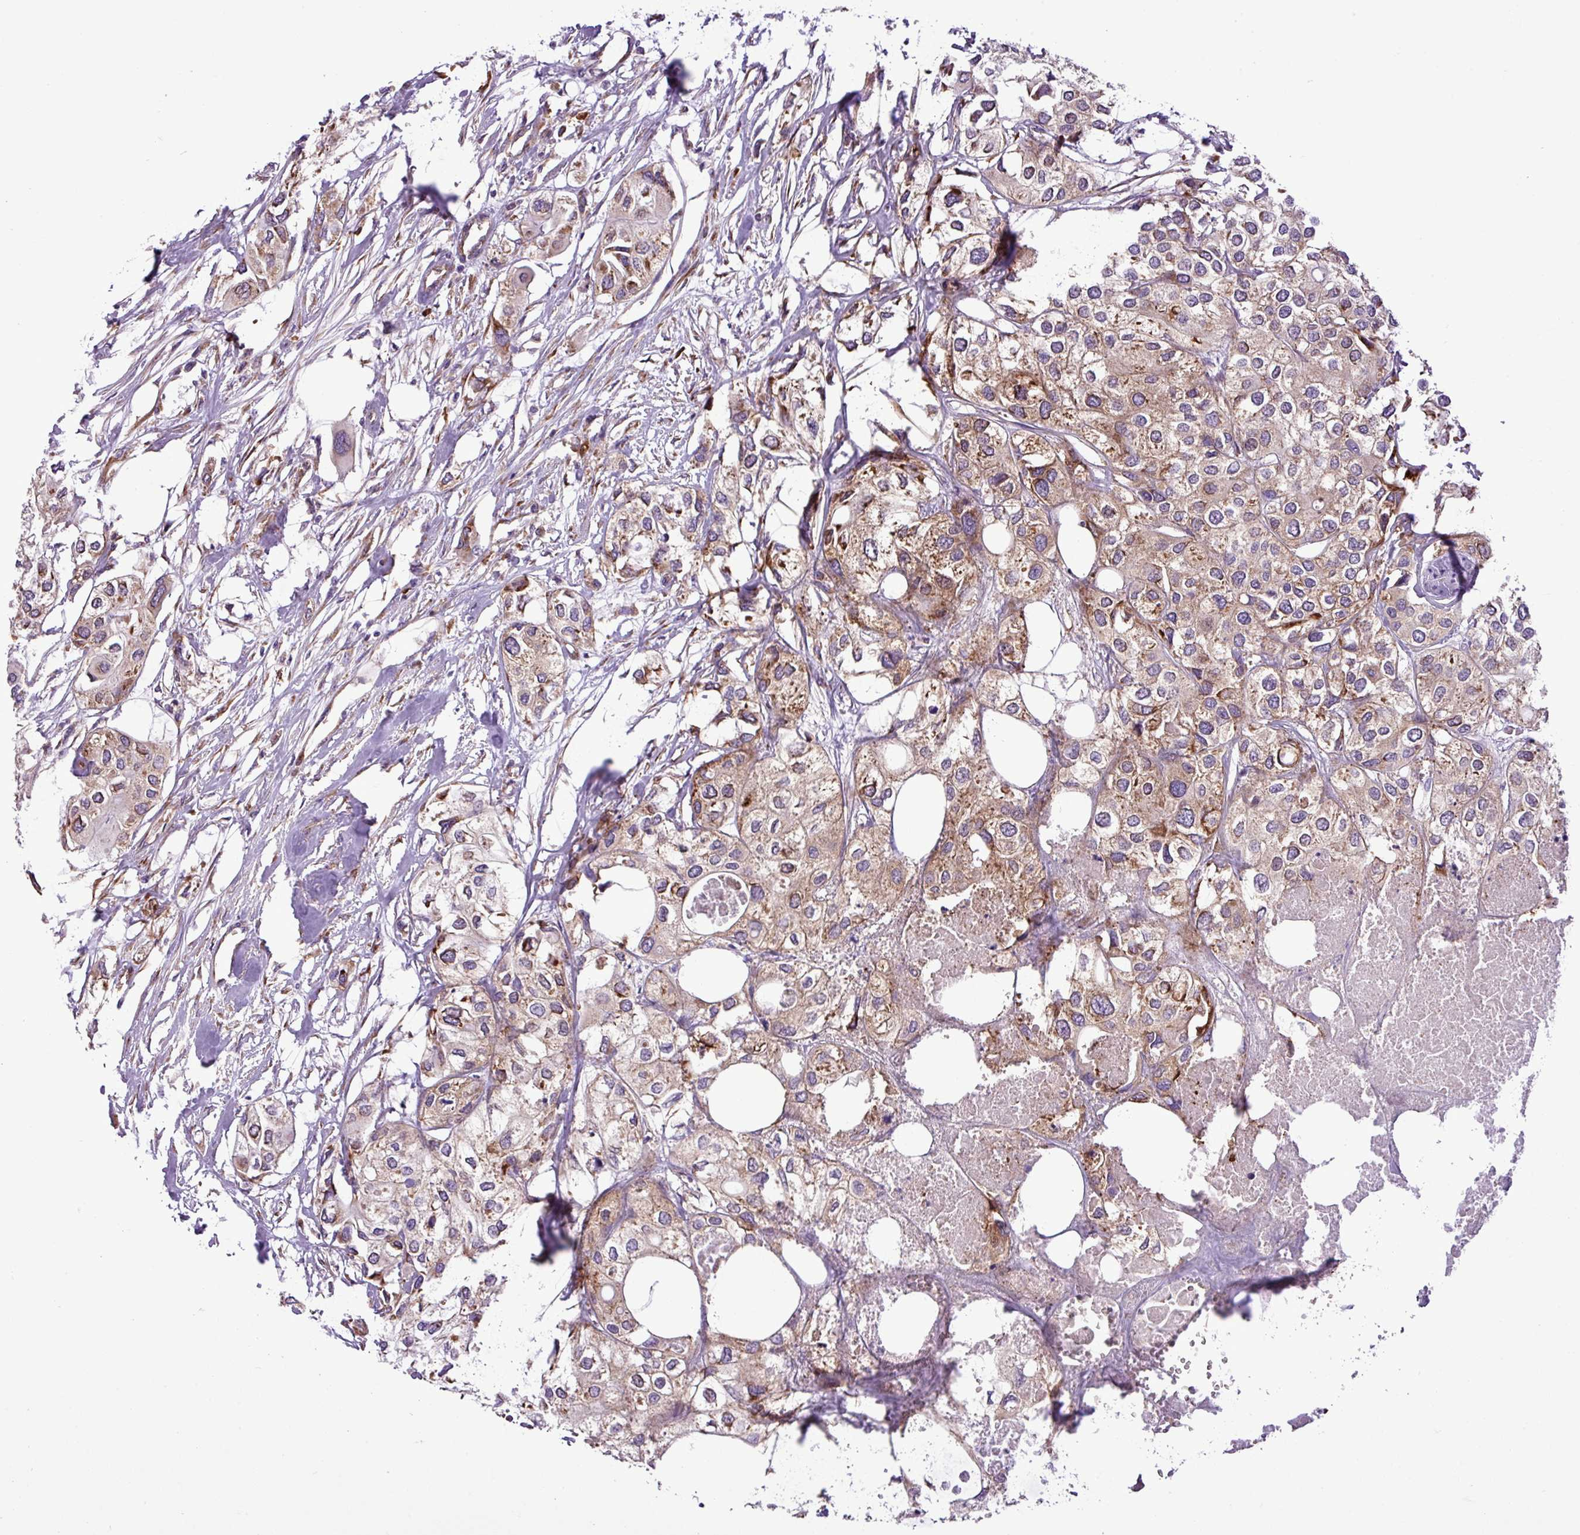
{"staining": {"intensity": "moderate", "quantity": ">75%", "location": "cytoplasmic/membranous"}, "tissue": "urothelial cancer", "cell_type": "Tumor cells", "image_type": "cancer", "snomed": [{"axis": "morphology", "description": "Urothelial carcinoma, High grade"}, {"axis": "topography", "description": "Urinary bladder"}], "caption": "Immunohistochemical staining of high-grade urothelial carcinoma shows moderate cytoplasmic/membranous protein expression in about >75% of tumor cells.", "gene": "RPL13", "patient": {"sex": "male", "age": 64}}